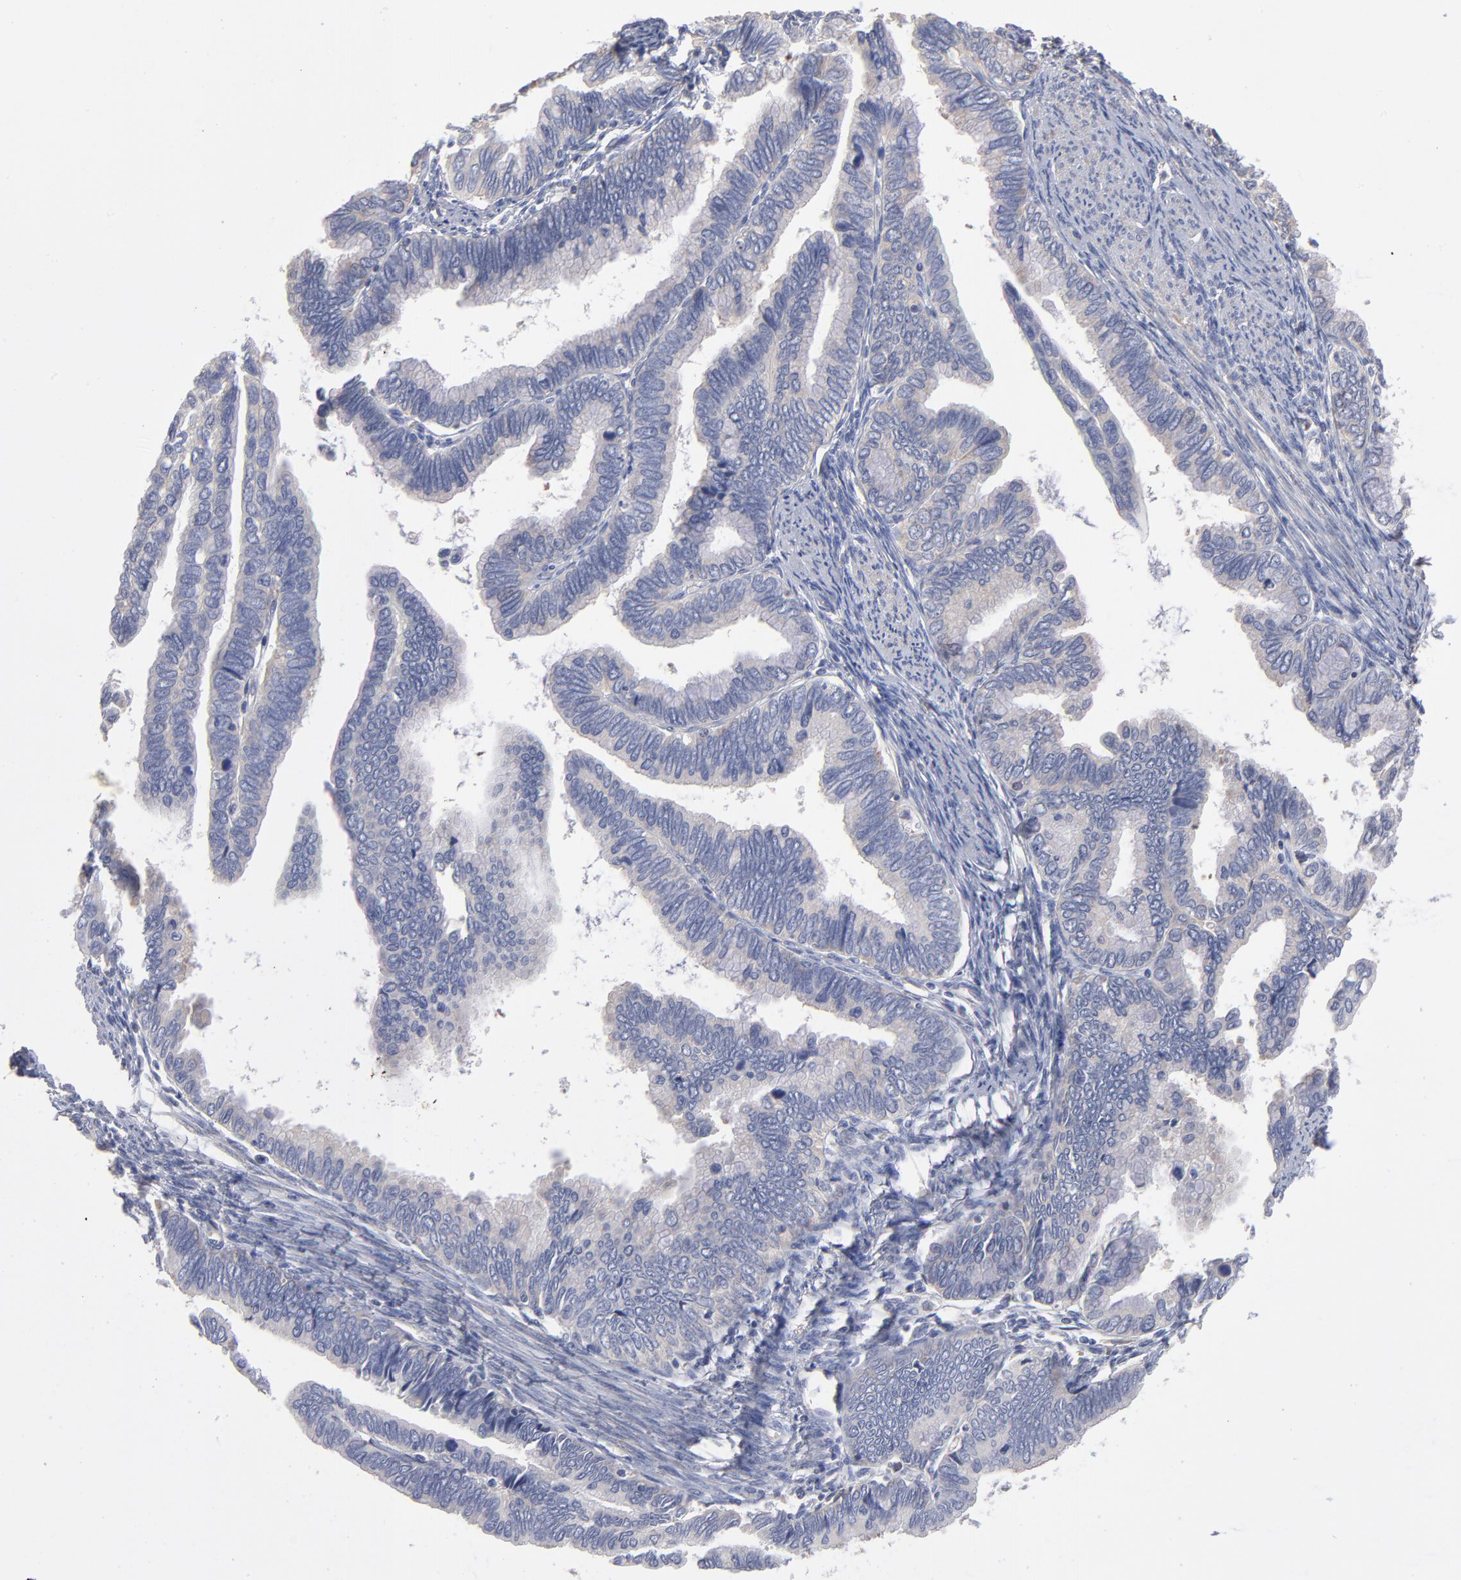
{"staining": {"intensity": "negative", "quantity": "none", "location": "none"}, "tissue": "cervical cancer", "cell_type": "Tumor cells", "image_type": "cancer", "snomed": [{"axis": "morphology", "description": "Adenocarcinoma, NOS"}, {"axis": "topography", "description": "Cervix"}], "caption": "High magnification brightfield microscopy of adenocarcinoma (cervical) stained with DAB (brown) and counterstained with hematoxylin (blue): tumor cells show no significant staining.", "gene": "RPL3", "patient": {"sex": "female", "age": 49}}